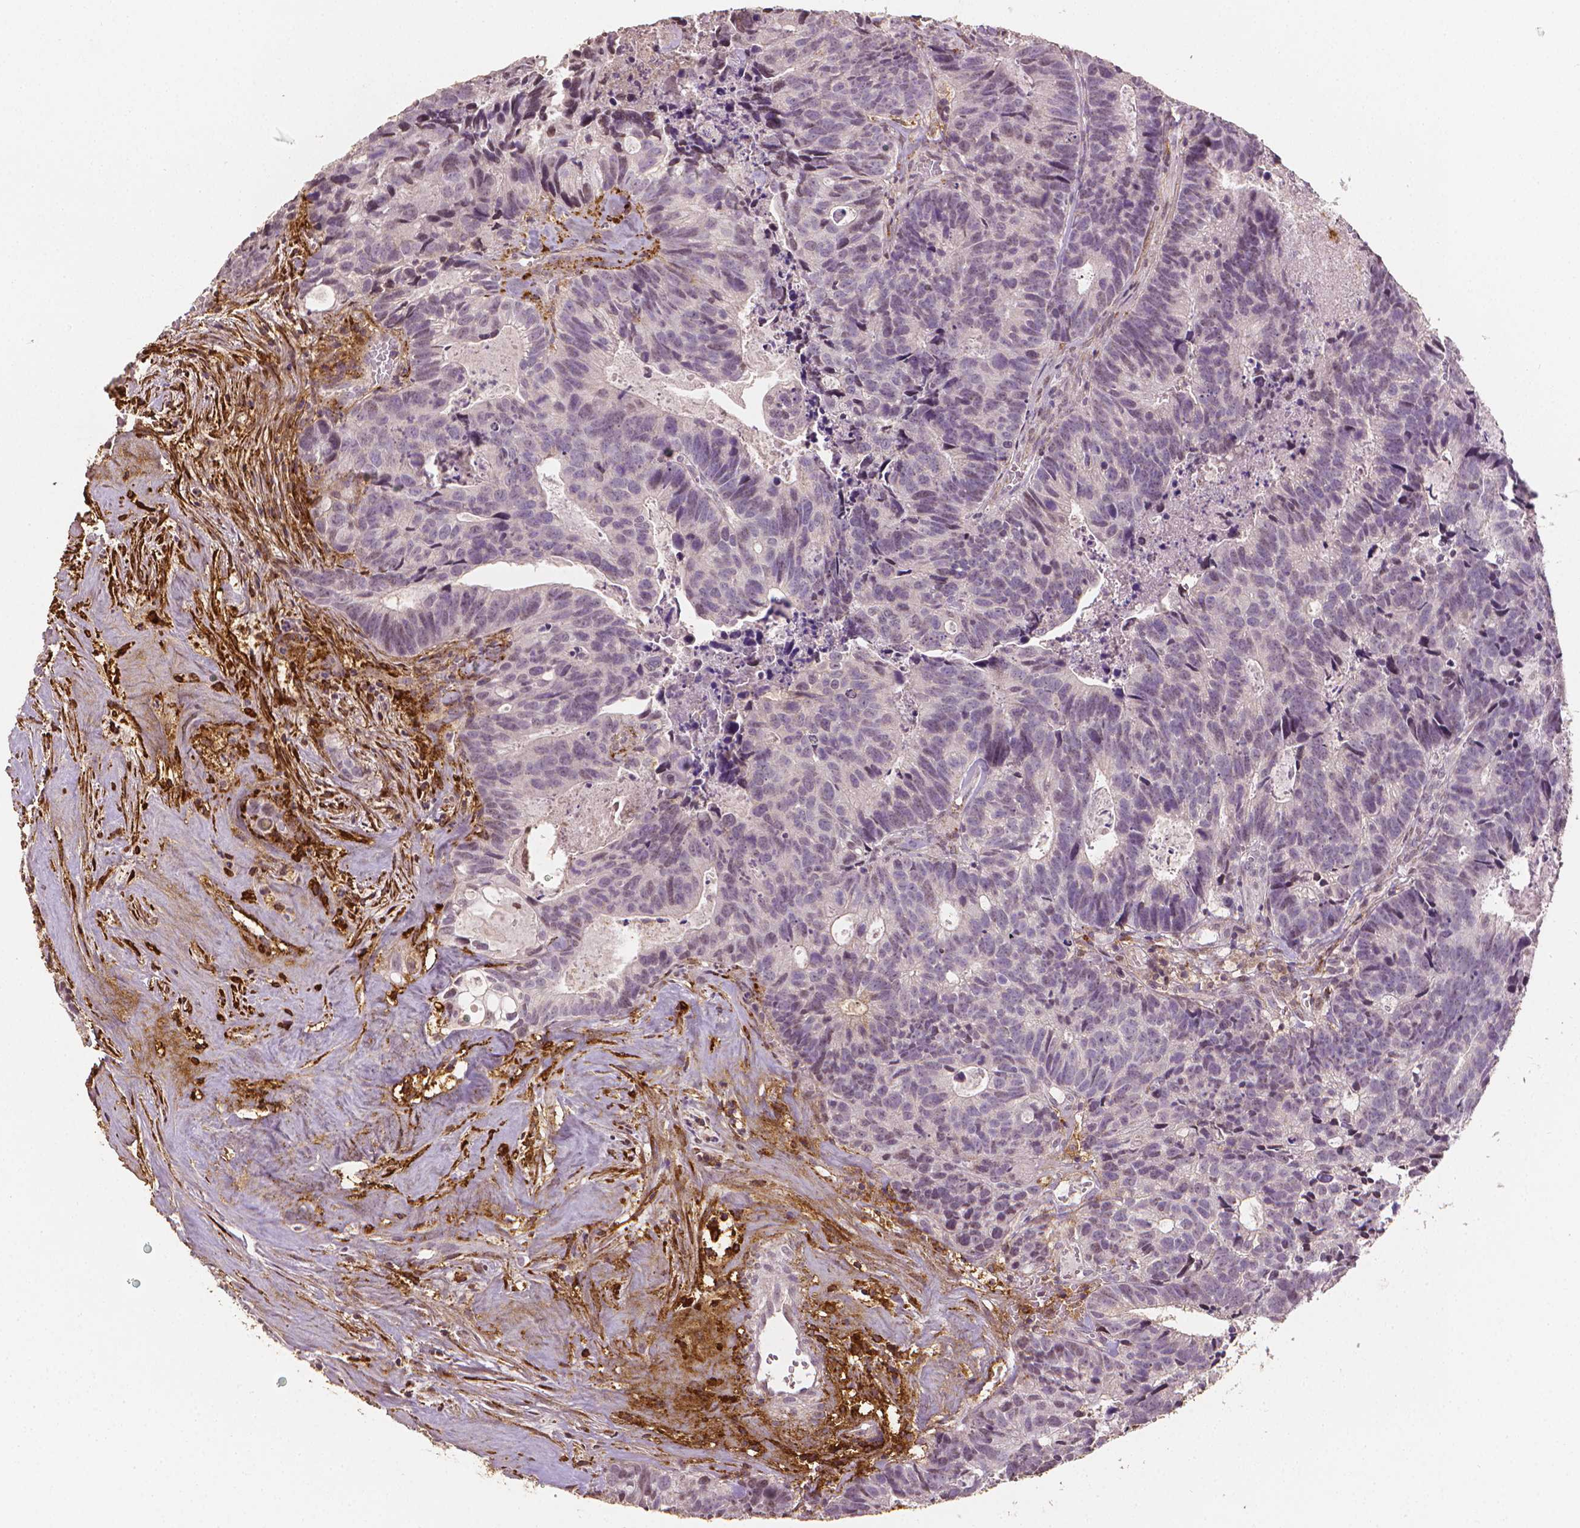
{"staining": {"intensity": "negative", "quantity": "none", "location": "none"}, "tissue": "head and neck cancer", "cell_type": "Tumor cells", "image_type": "cancer", "snomed": [{"axis": "morphology", "description": "Adenocarcinoma, NOS"}, {"axis": "topography", "description": "Head-Neck"}], "caption": "A photomicrograph of head and neck cancer (adenocarcinoma) stained for a protein demonstrates no brown staining in tumor cells.", "gene": "DCN", "patient": {"sex": "male", "age": 62}}